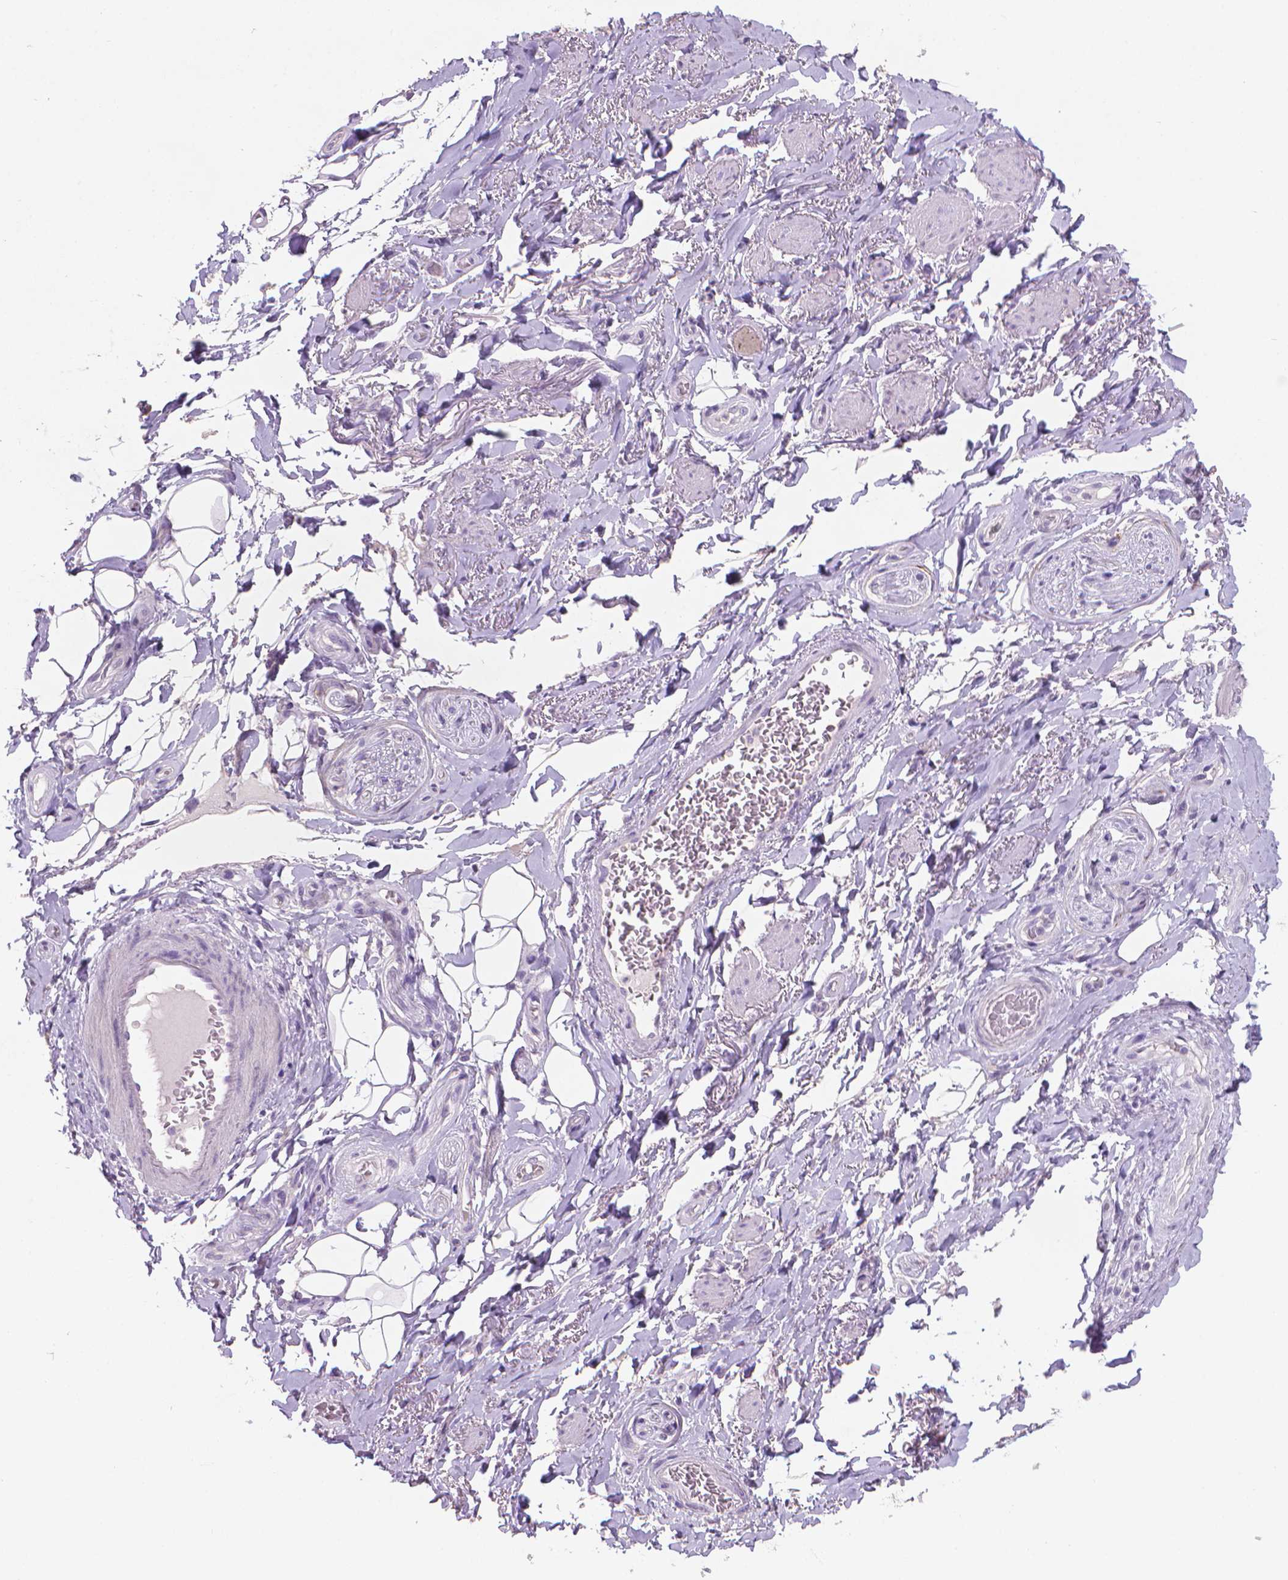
{"staining": {"intensity": "negative", "quantity": "none", "location": "none"}, "tissue": "adipose tissue", "cell_type": "Adipocytes", "image_type": "normal", "snomed": [{"axis": "morphology", "description": "Normal tissue, NOS"}, {"axis": "topography", "description": "Anal"}, {"axis": "topography", "description": "Peripheral nerve tissue"}], "caption": "IHC image of unremarkable adipose tissue stained for a protein (brown), which reveals no expression in adipocytes.", "gene": "MUC1", "patient": {"sex": "male", "age": 53}}